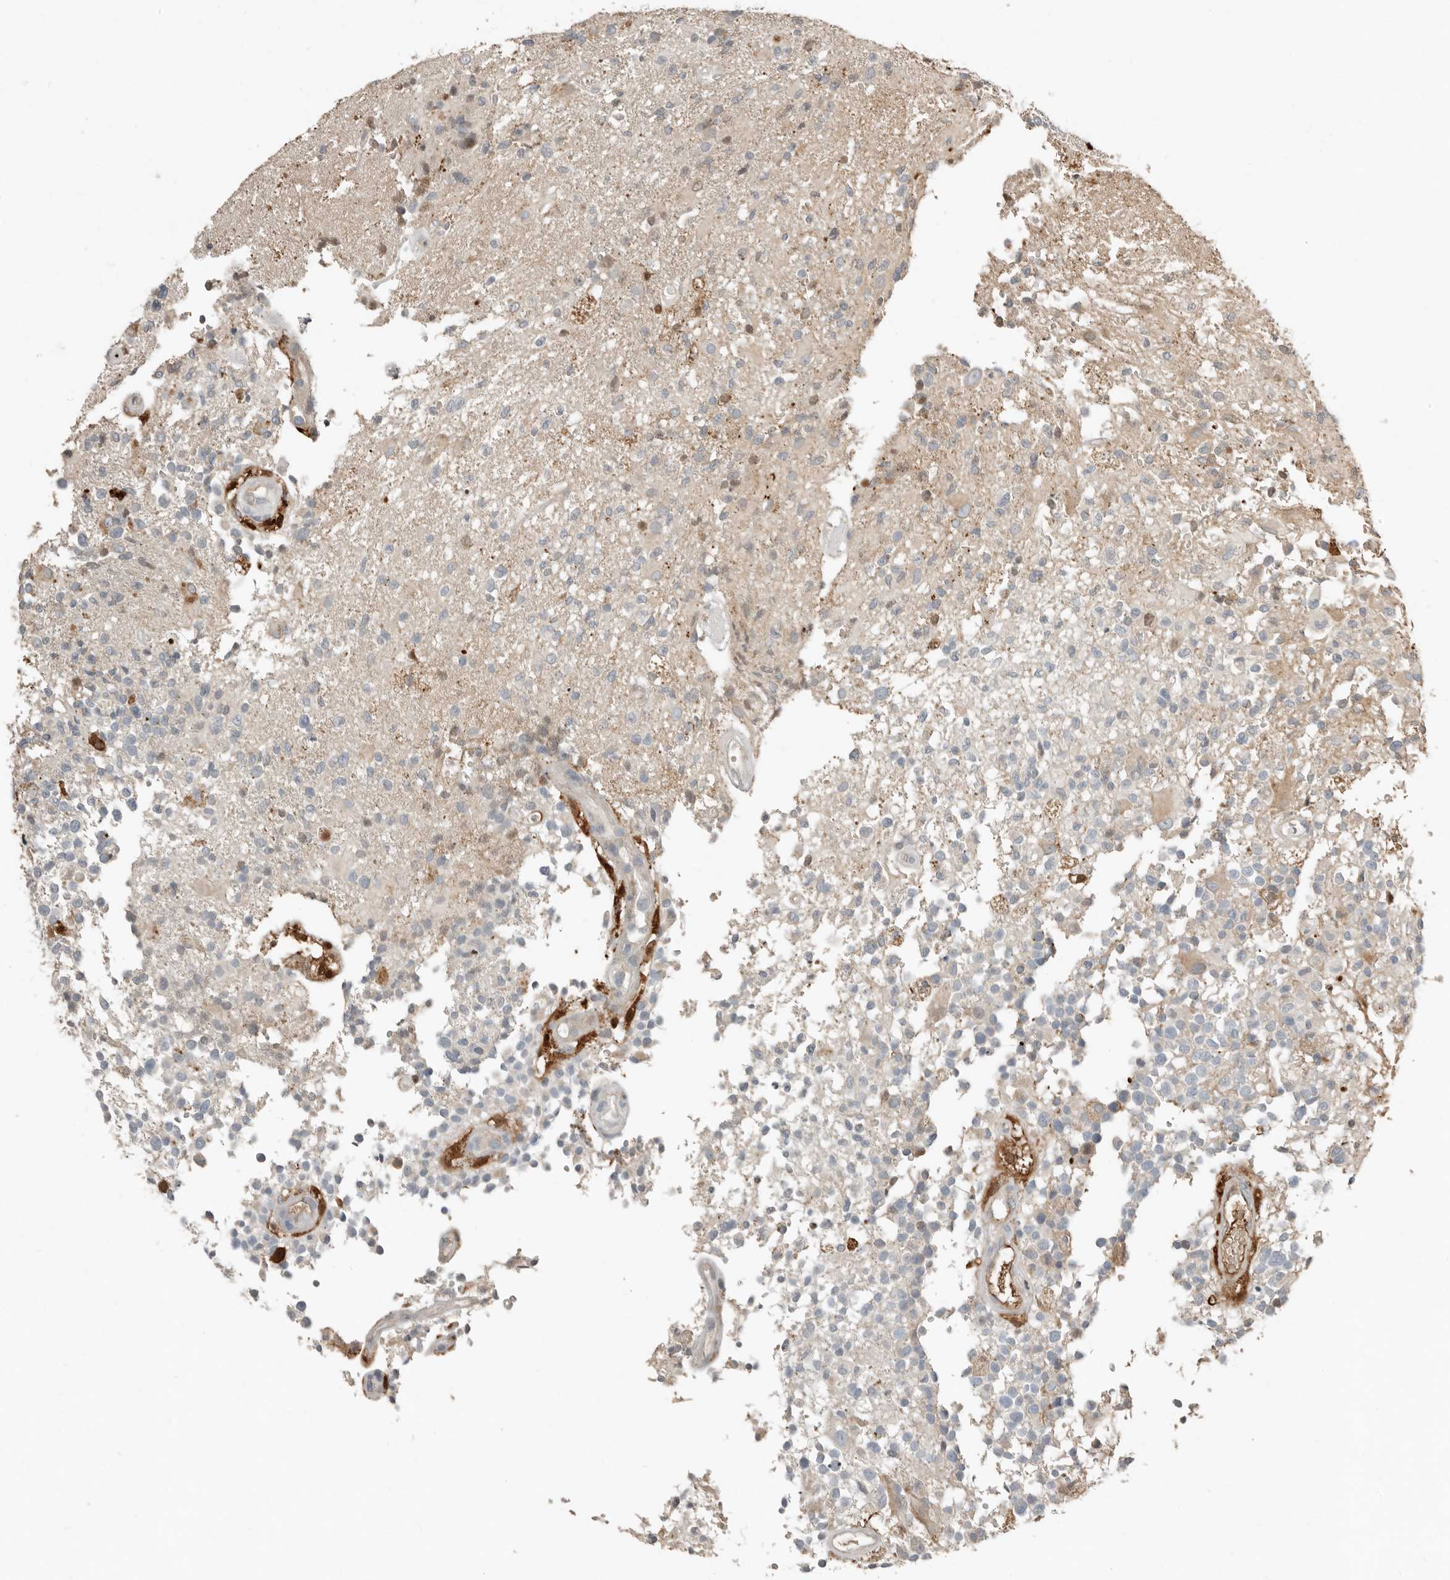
{"staining": {"intensity": "negative", "quantity": "none", "location": "none"}, "tissue": "glioma", "cell_type": "Tumor cells", "image_type": "cancer", "snomed": [{"axis": "morphology", "description": "Glioma, malignant, High grade"}, {"axis": "morphology", "description": "Glioblastoma, NOS"}, {"axis": "topography", "description": "Brain"}], "caption": "Tumor cells are negative for protein expression in human malignant high-grade glioma.", "gene": "KLHL38", "patient": {"sex": "male", "age": 60}}